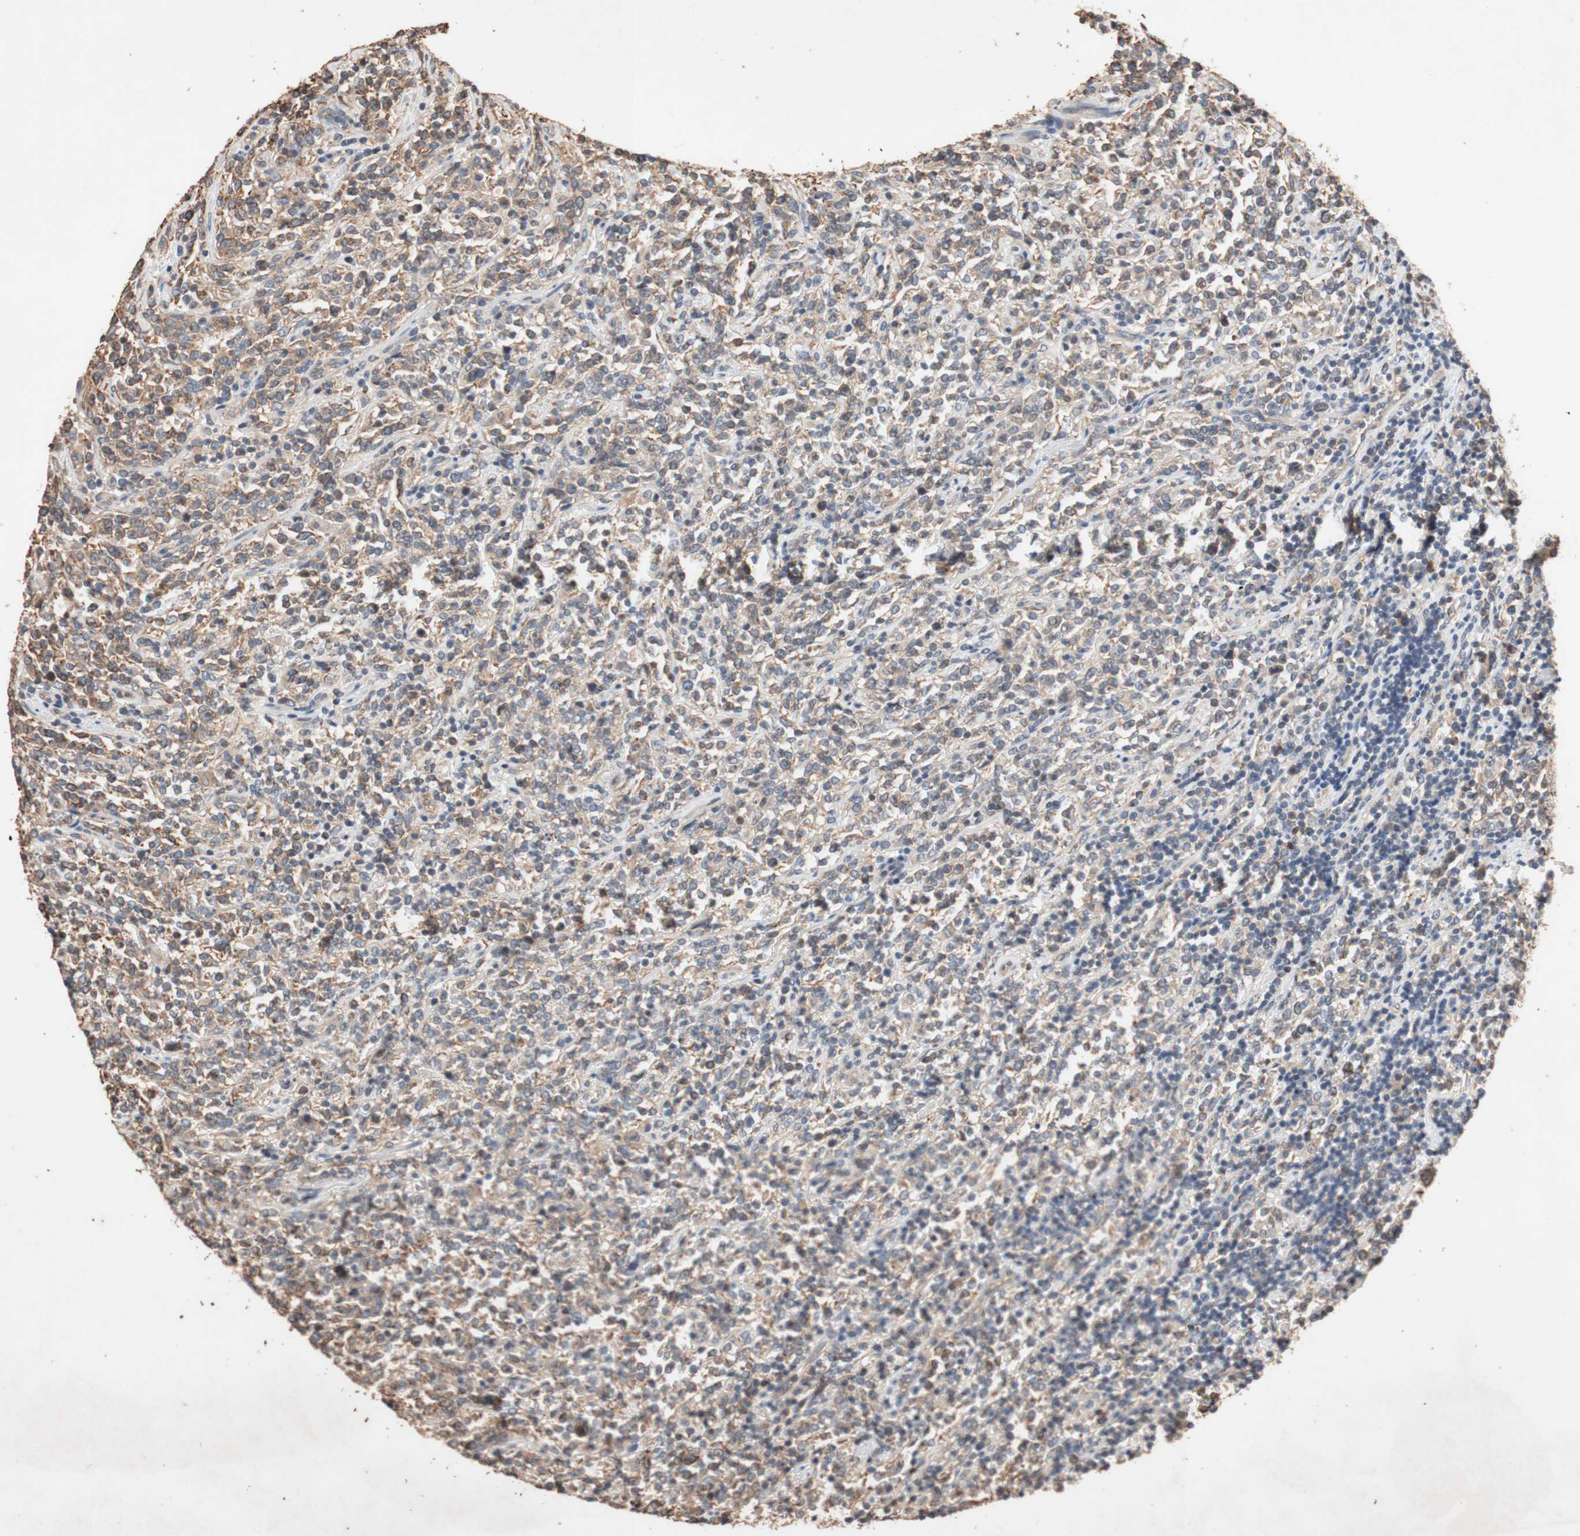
{"staining": {"intensity": "moderate", "quantity": "25%-75%", "location": "cytoplasmic/membranous"}, "tissue": "lymphoma", "cell_type": "Tumor cells", "image_type": "cancer", "snomed": [{"axis": "morphology", "description": "Malignant lymphoma, non-Hodgkin's type, High grade"}, {"axis": "topography", "description": "Soft tissue"}], "caption": "A brown stain highlights moderate cytoplasmic/membranous expression of a protein in human lymphoma tumor cells.", "gene": "TUBB", "patient": {"sex": "male", "age": 18}}